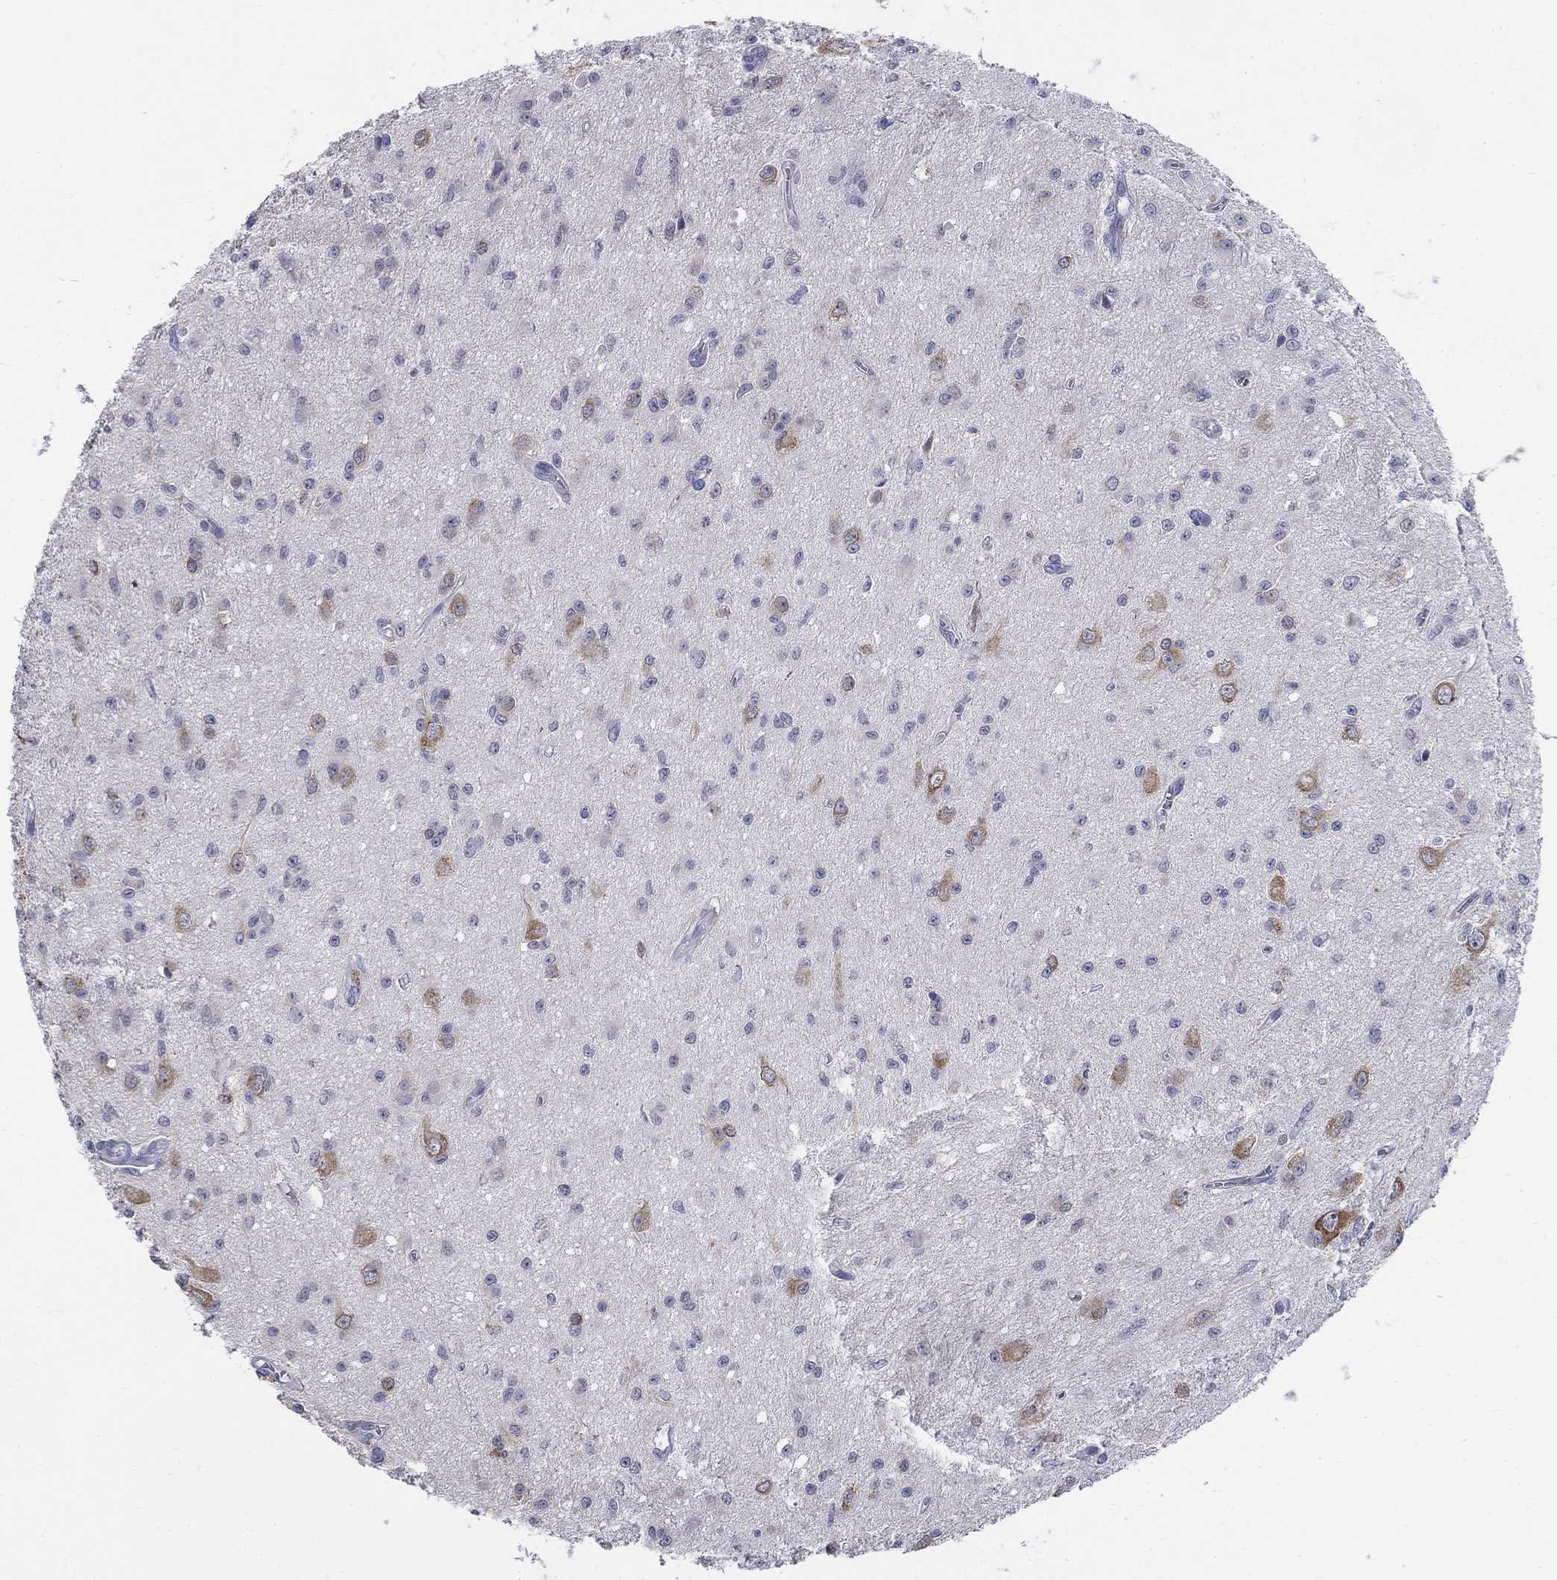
{"staining": {"intensity": "negative", "quantity": "none", "location": "none"}, "tissue": "glioma", "cell_type": "Tumor cells", "image_type": "cancer", "snomed": [{"axis": "morphology", "description": "Glioma, malignant, Low grade"}, {"axis": "topography", "description": "Brain"}], "caption": "Glioma was stained to show a protein in brown. There is no significant expression in tumor cells.", "gene": "ECEL1", "patient": {"sex": "female", "age": 45}}